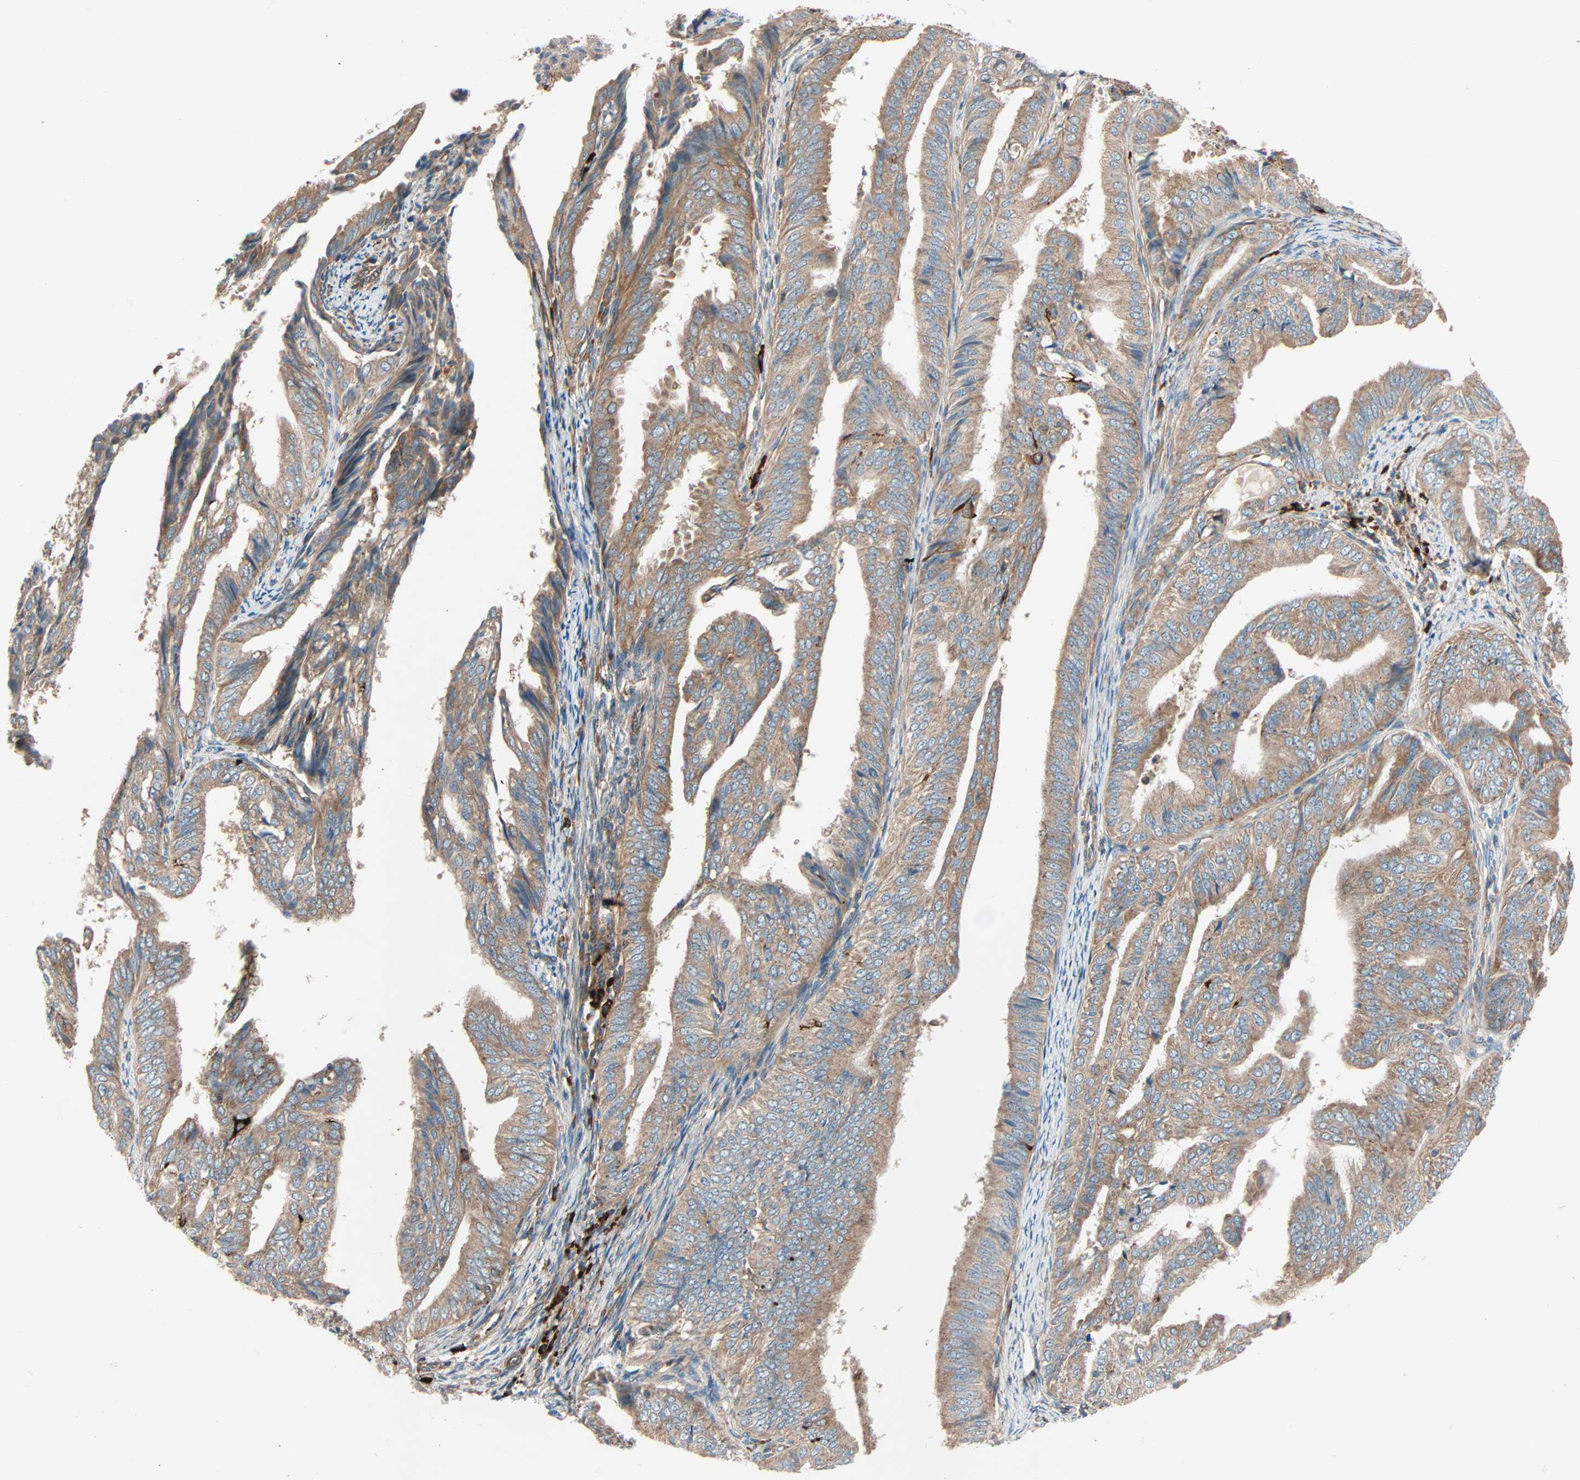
{"staining": {"intensity": "moderate", "quantity": ">75%", "location": "cytoplasmic/membranous"}, "tissue": "endometrial cancer", "cell_type": "Tumor cells", "image_type": "cancer", "snomed": [{"axis": "morphology", "description": "Adenocarcinoma, NOS"}, {"axis": "topography", "description": "Endometrium"}], "caption": "This is an image of IHC staining of endometrial cancer, which shows moderate positivity in the cytoplasmic/membranous of tumor cells.", "gene": "PHYH", "patient": {"sex": "female", "age": 58}}